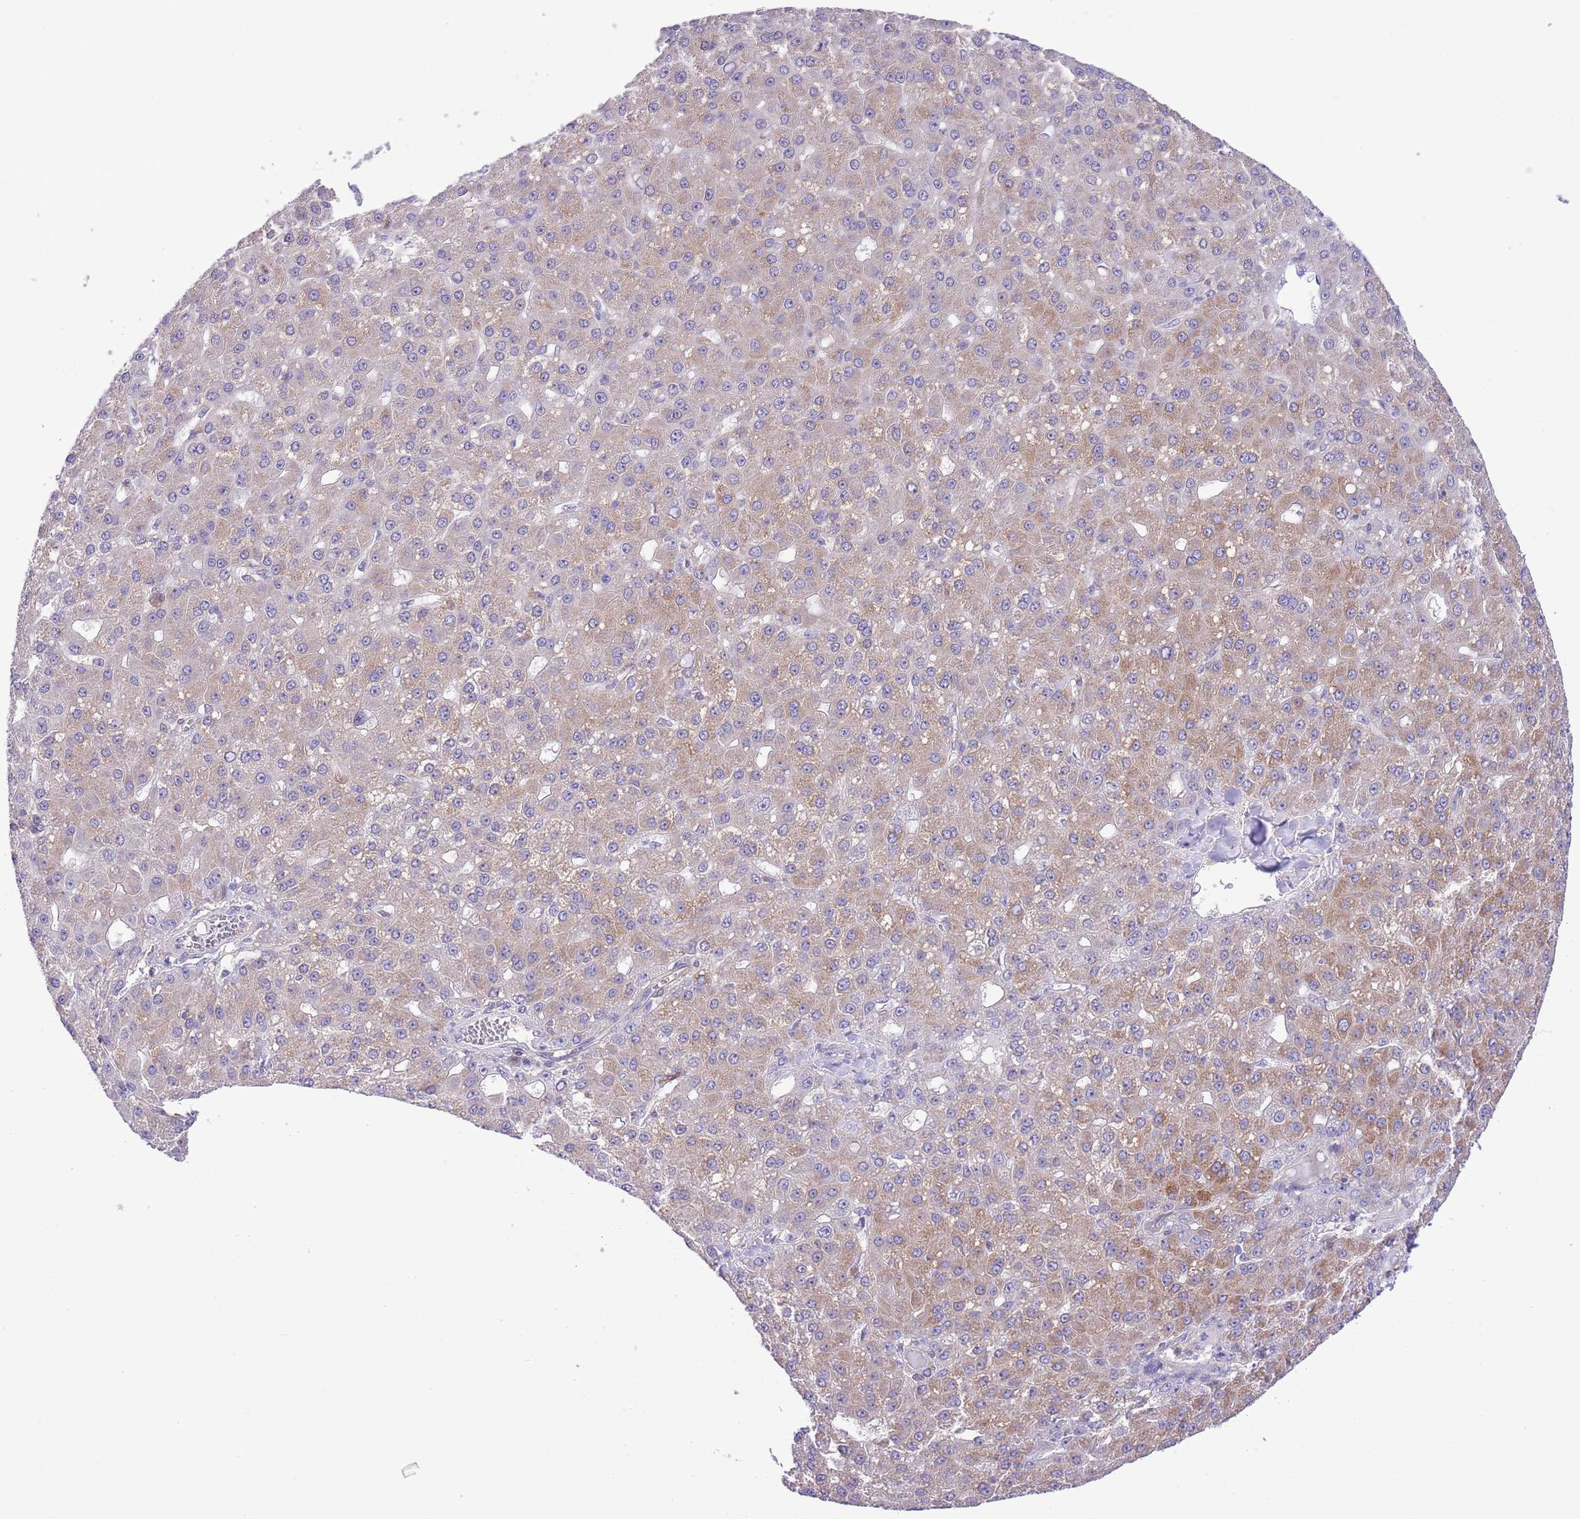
{"staining": {"intensity": "moderate", "quantity": "<25%", "location": "cytoplasmic/membranous"}, "tissue": "liver cancer", "cell_type": "Tumor cells", "image_type": "cancer", "snomed": [{"axis": "morphology", "description": "Carcinoma, Hepatocellular, NOS"}, {"axis": "topography", "description": "Liver"}], "caption": "There is low levels of moderate cytoplasmic/membranous staining in tumor cells of liver cancer, as demonstrated by immunohistochemical staining (brown color).", "gene": "PRR32", "patient": {"sex": "male", "age": 67}}